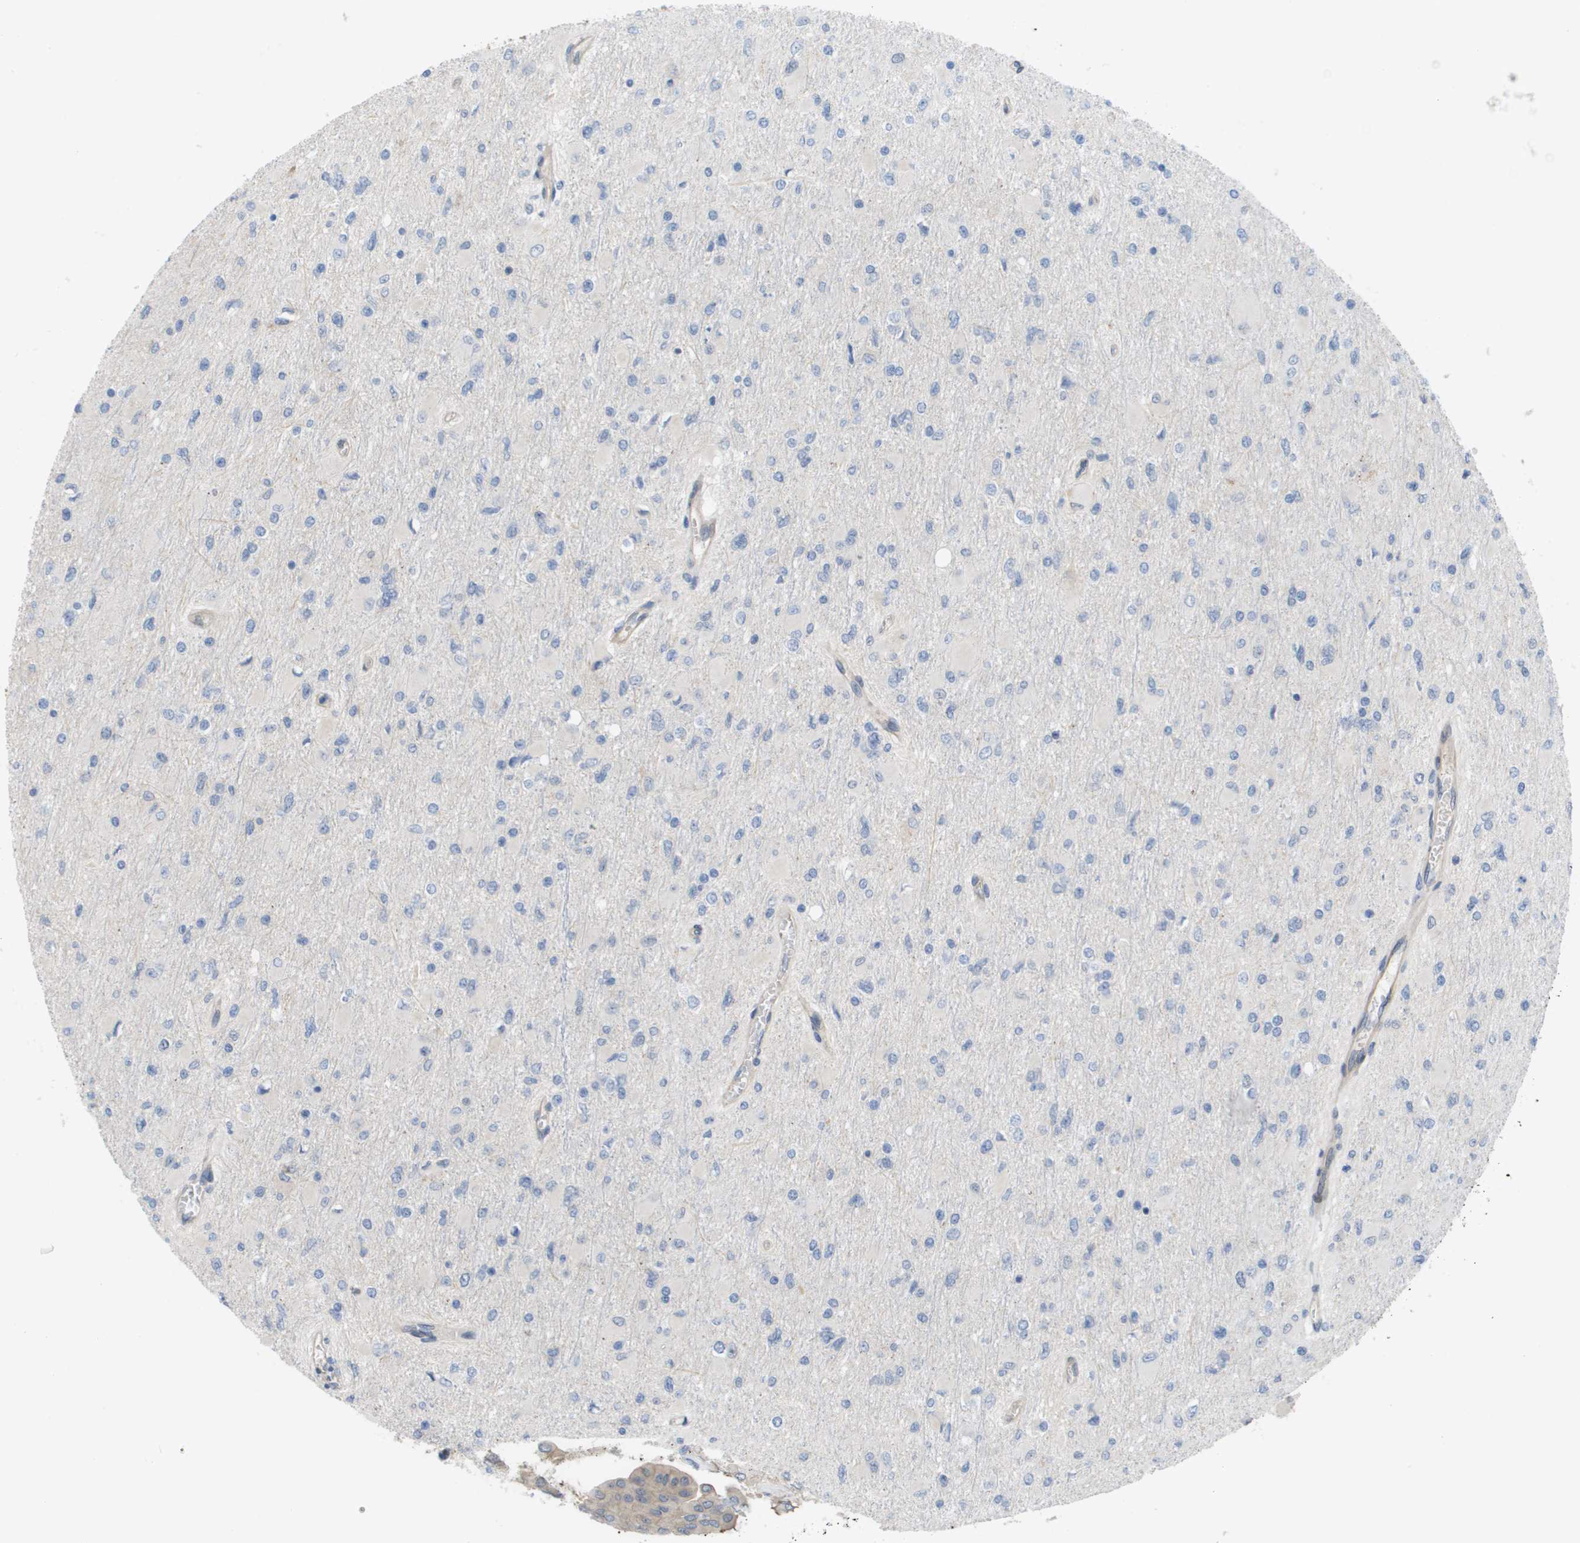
{"staining": {"intensity": "negative", "quantity": "none", "location": "none"}, "tissue": "glioma", "cell_type": "Tumor cells", "image_type": "cancer", "snomed": [{"axis": "morphology", "description": "Glioma, malignant, High grade"}, {"axis": "topography", "description": "Cerebral cortex"}], "caption": "Tumor cells are negative for protein expression in human glioma.", "gene": "MTARC2", "patient": {"sex": "female", "age": 36}}